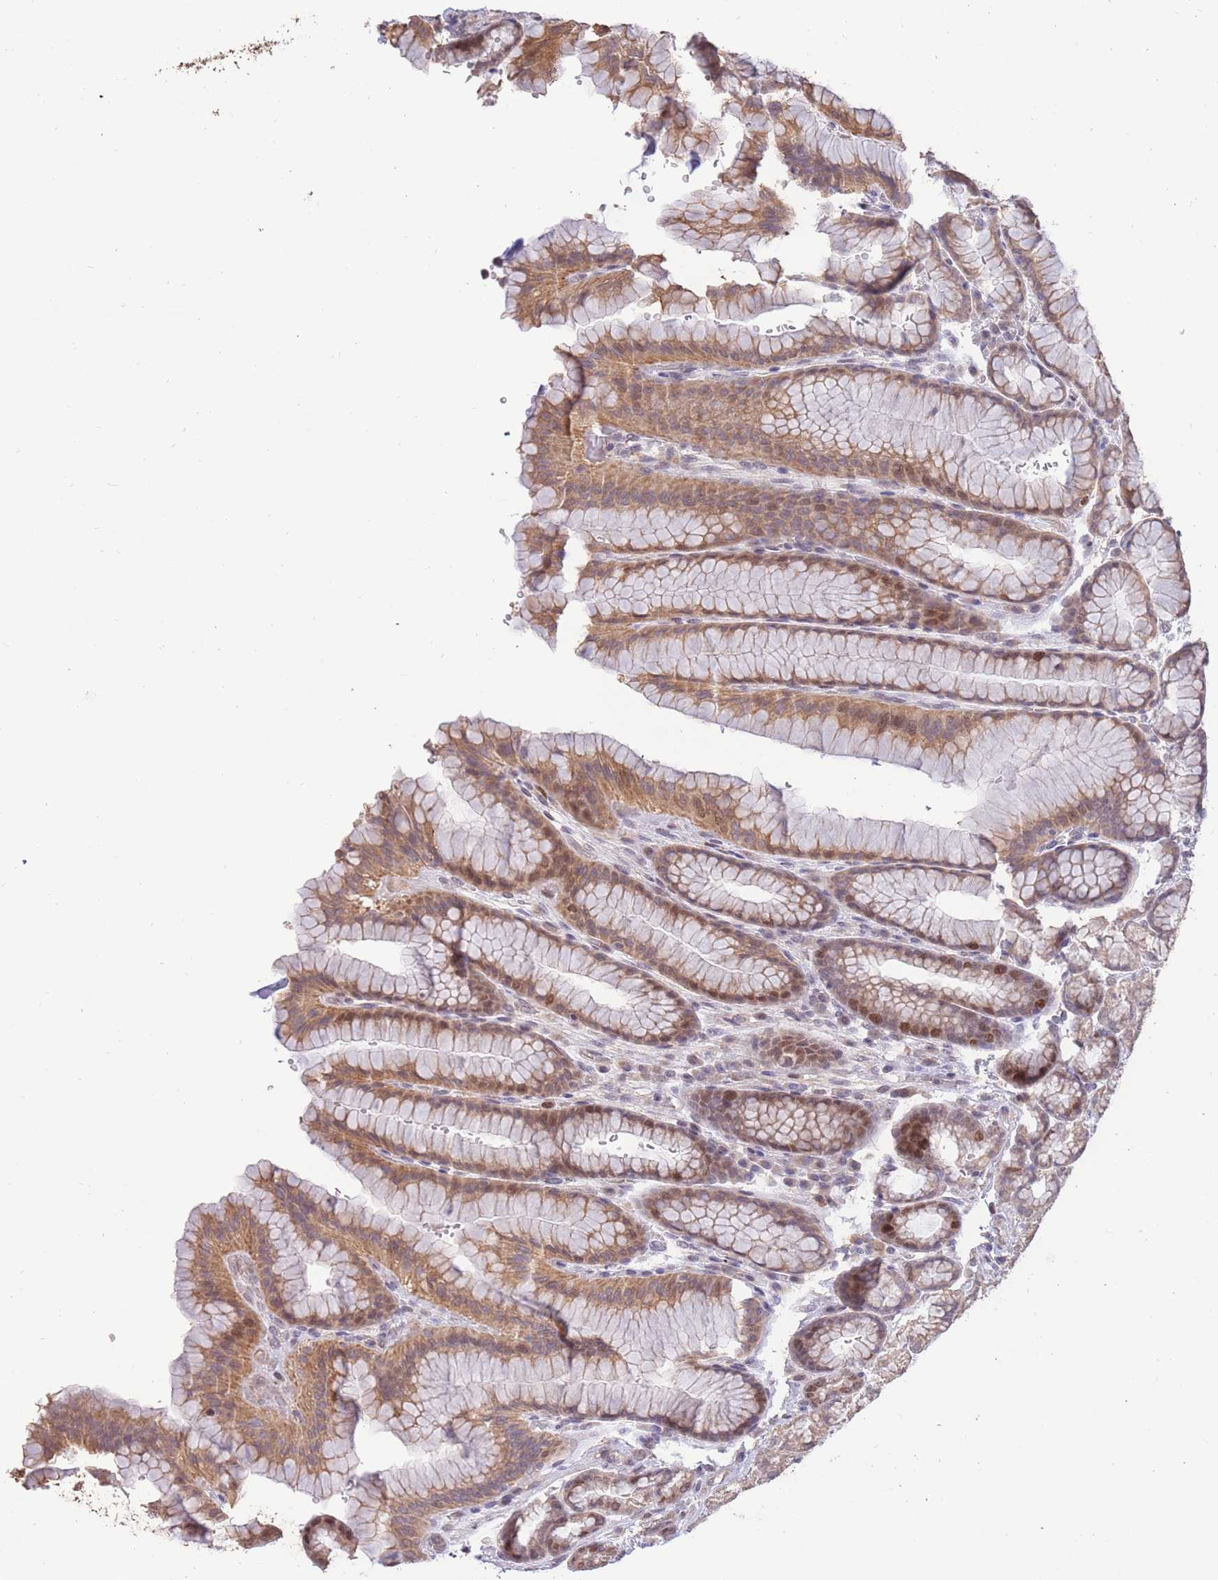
{"staining": {"intensity": "moderate", "quantity": ">75%", "location": "cytoplasmic/membranous,nuclear"}, "tissue": "stomach", "cell_type": "Glandular cells", "image_type": "normal", "snomed": [{"axis": "morphology", "description": "Normal tissue, NOS"}, {"axis": "morphology", "description": "Adenocarcinoma, NOS"}, {"axis": "topography", "description": "Stomach"}], "caption": "Stomach stained for a protein reveals moderate cytoplasmic/membranous,nuclear positivity in glandular cells. (DAB IHC, brown staining for protein, blue staining for nuclei).", "gene": "RGS14", "patient": {"sex": "male", "age": 57}}